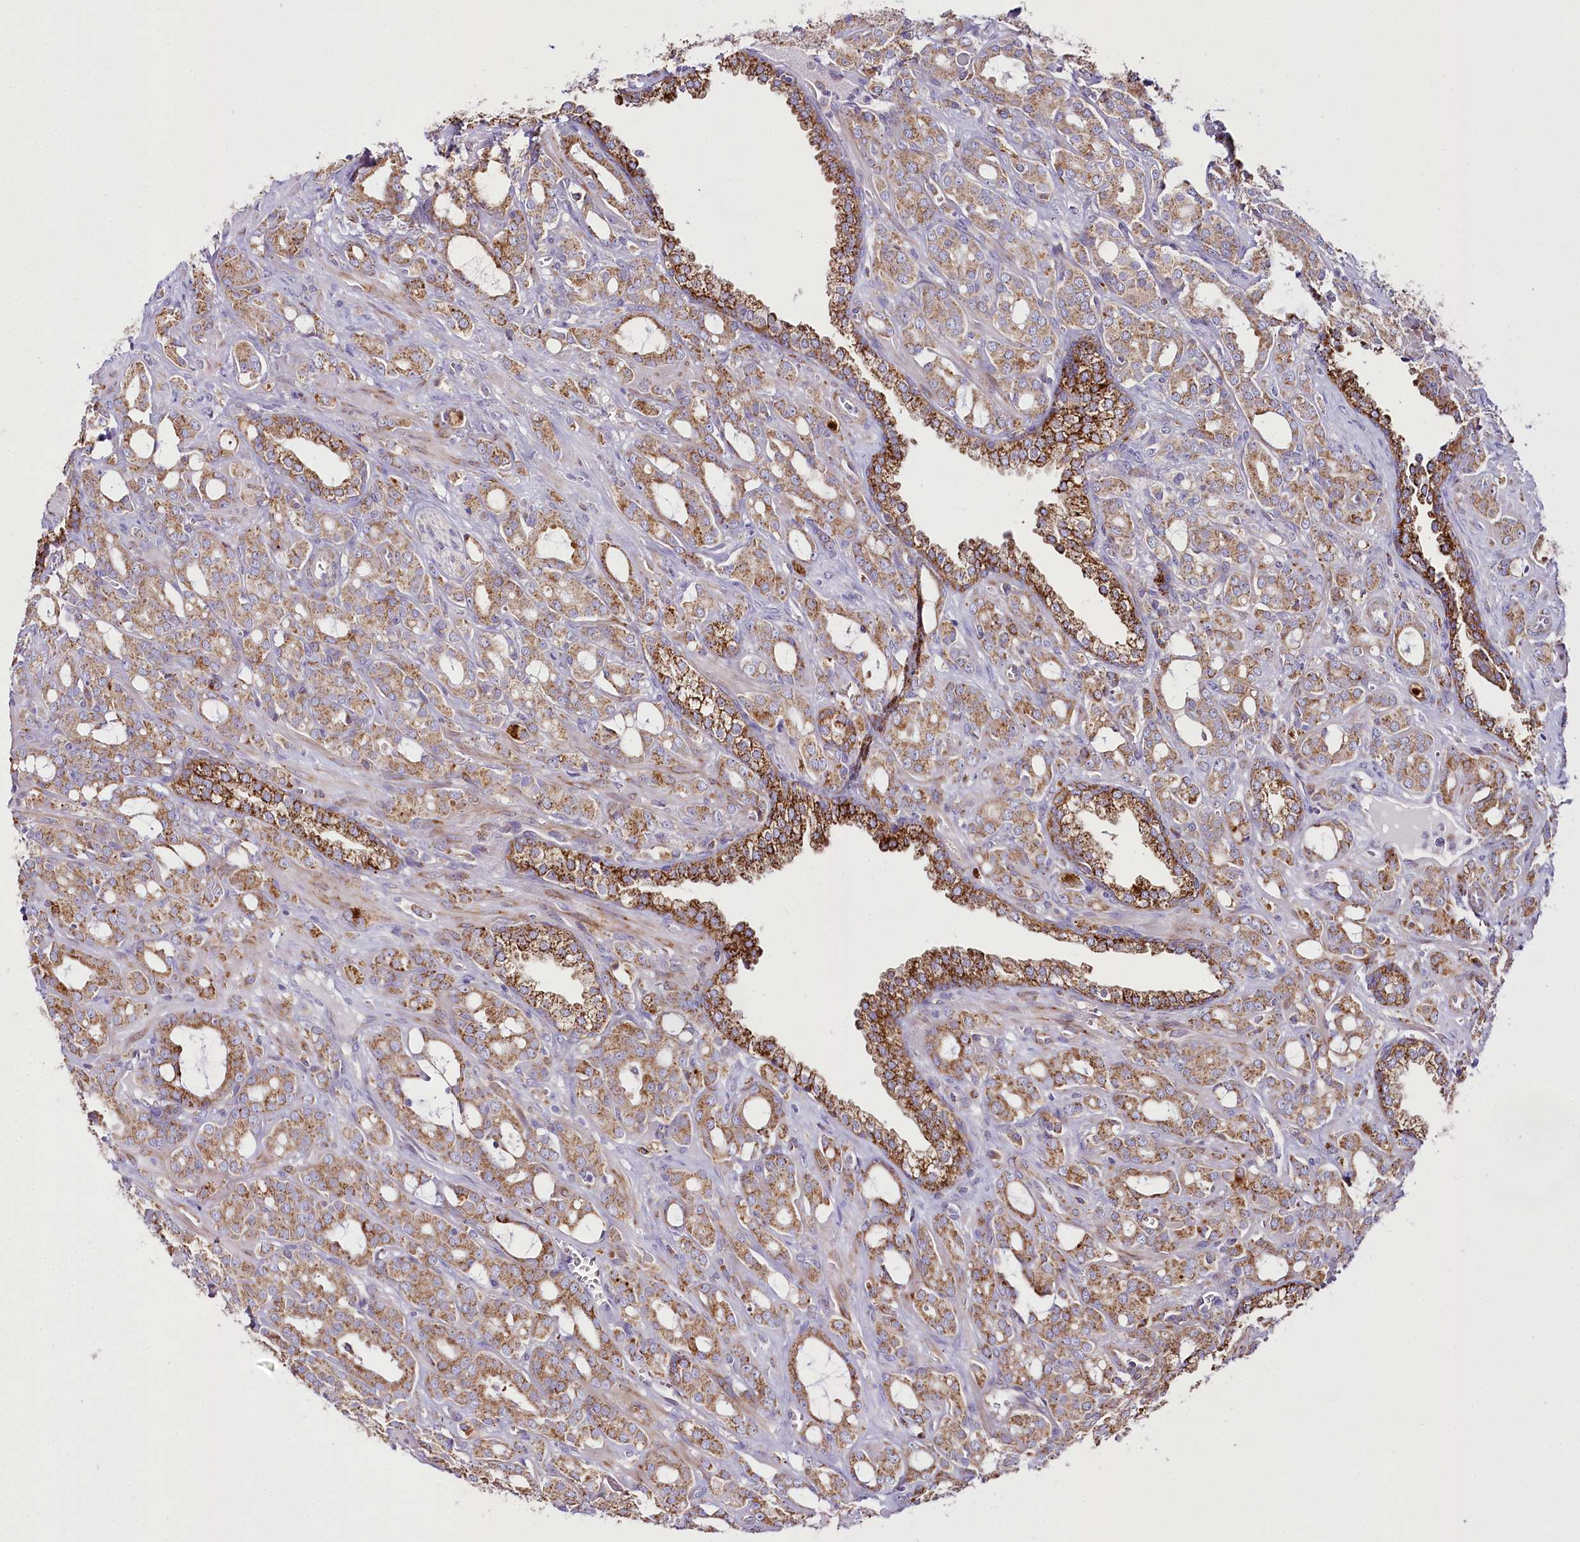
{"staining": {"intensity": "moderate", "quantity": ">75%", "location": "cytoplasmic/membranous"}, "tissue": "prostate cancer", "cell_type": "Tumor cells", "image_type": "cancer", "snomed": [{"axis": "morphology", "description": "Adenocarcinoma, High grade"}, {"axis": "topography", "description": "Prostate"}], "caption": "Tumor cells demonstrate medium levels of moderate cytoplasmic/membranous staining in about >75% of cells in high-grade adenocarcinoma (prostate).", "gene": "THUMPD3", "patient": {"sex": "male", "age": 72}}